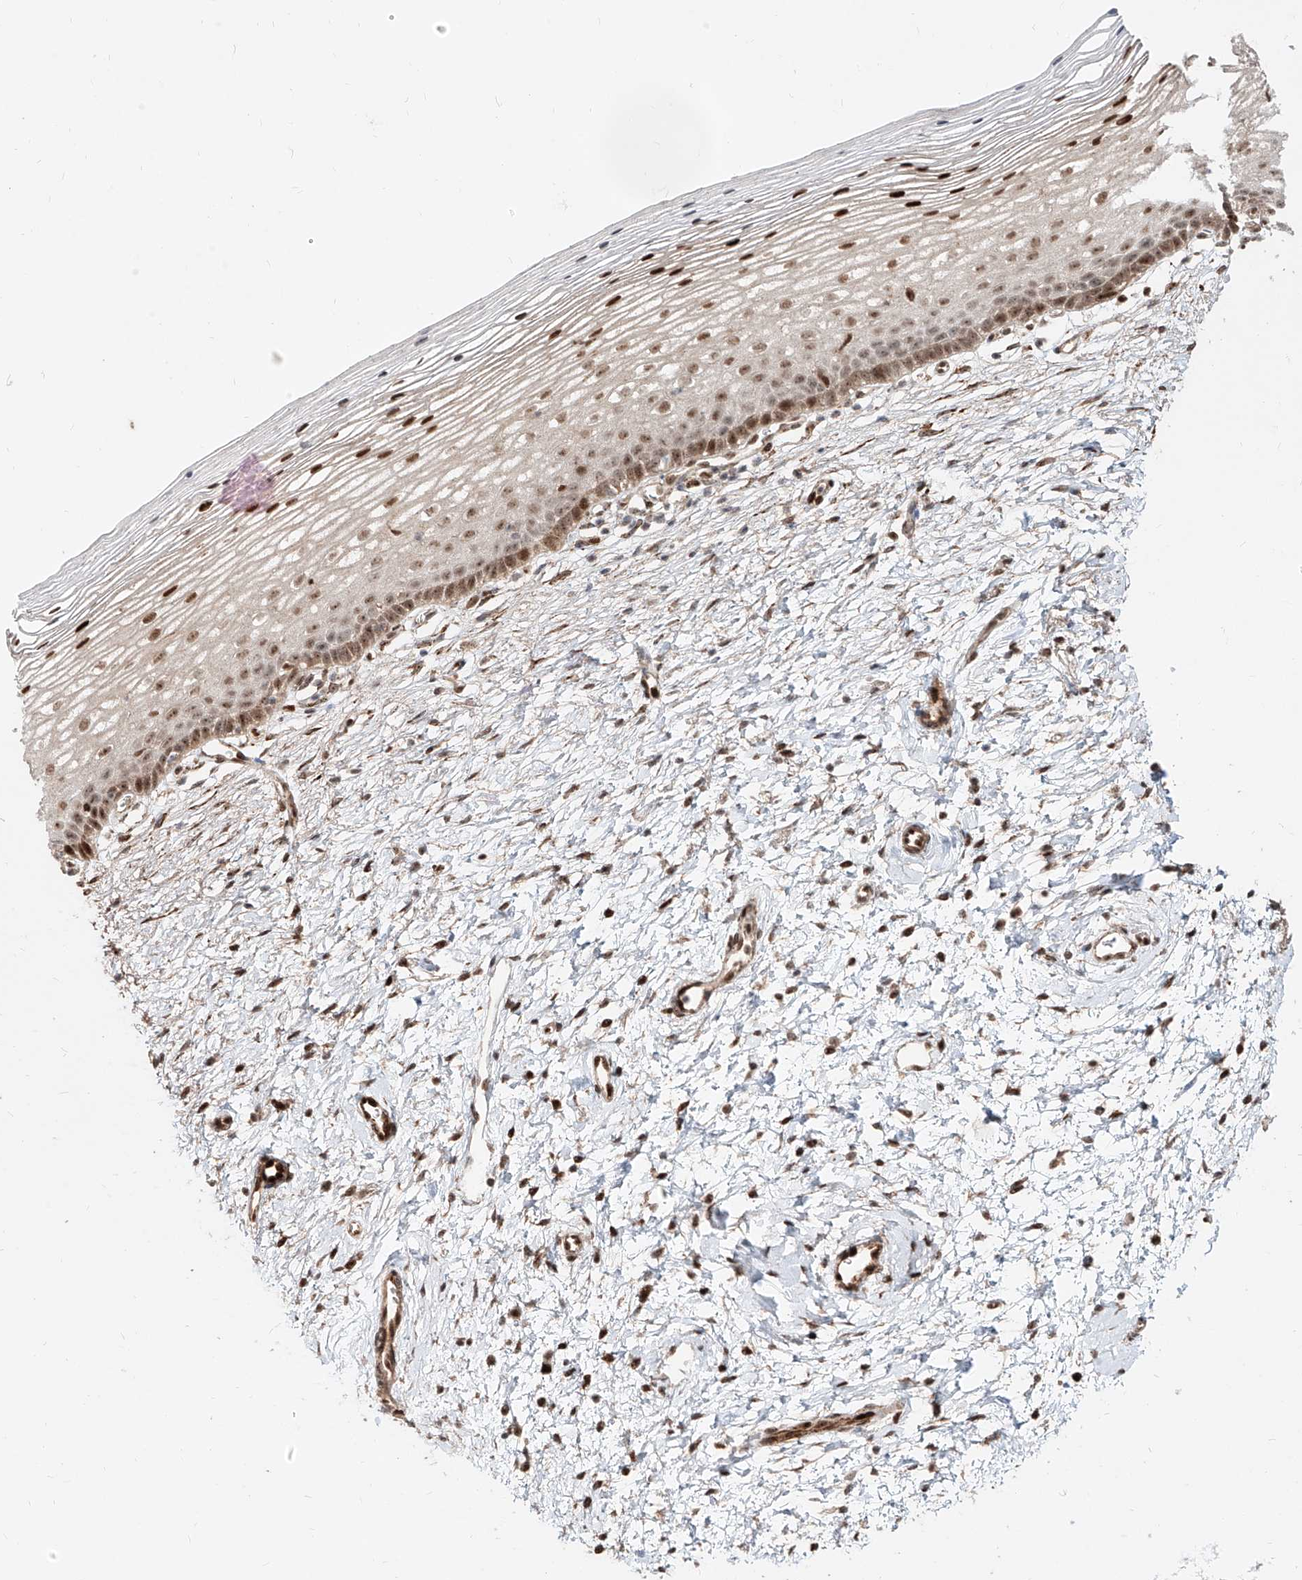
{"staining": {"intensity": "moderate", "quantity": ">75%", "location": "cytoplasmic/membranous,nuclear"}, "tissue": "cervix", "cell_type": "Glandular cells", "image_type": "normal", "snomed": [{"axis": "morphology", "description": "Normal tissue, NOS"}, {"axis": "topography", "description": "Cervix"}], "caption": "Human cervix stained for a protein (brown) exhibits moderate cytoplasmic/membranous,nuclear positive positivity in about >75% of glandular cells.", "gene": "ZNF710", "patient": {"sex": "female", "age": 72}}